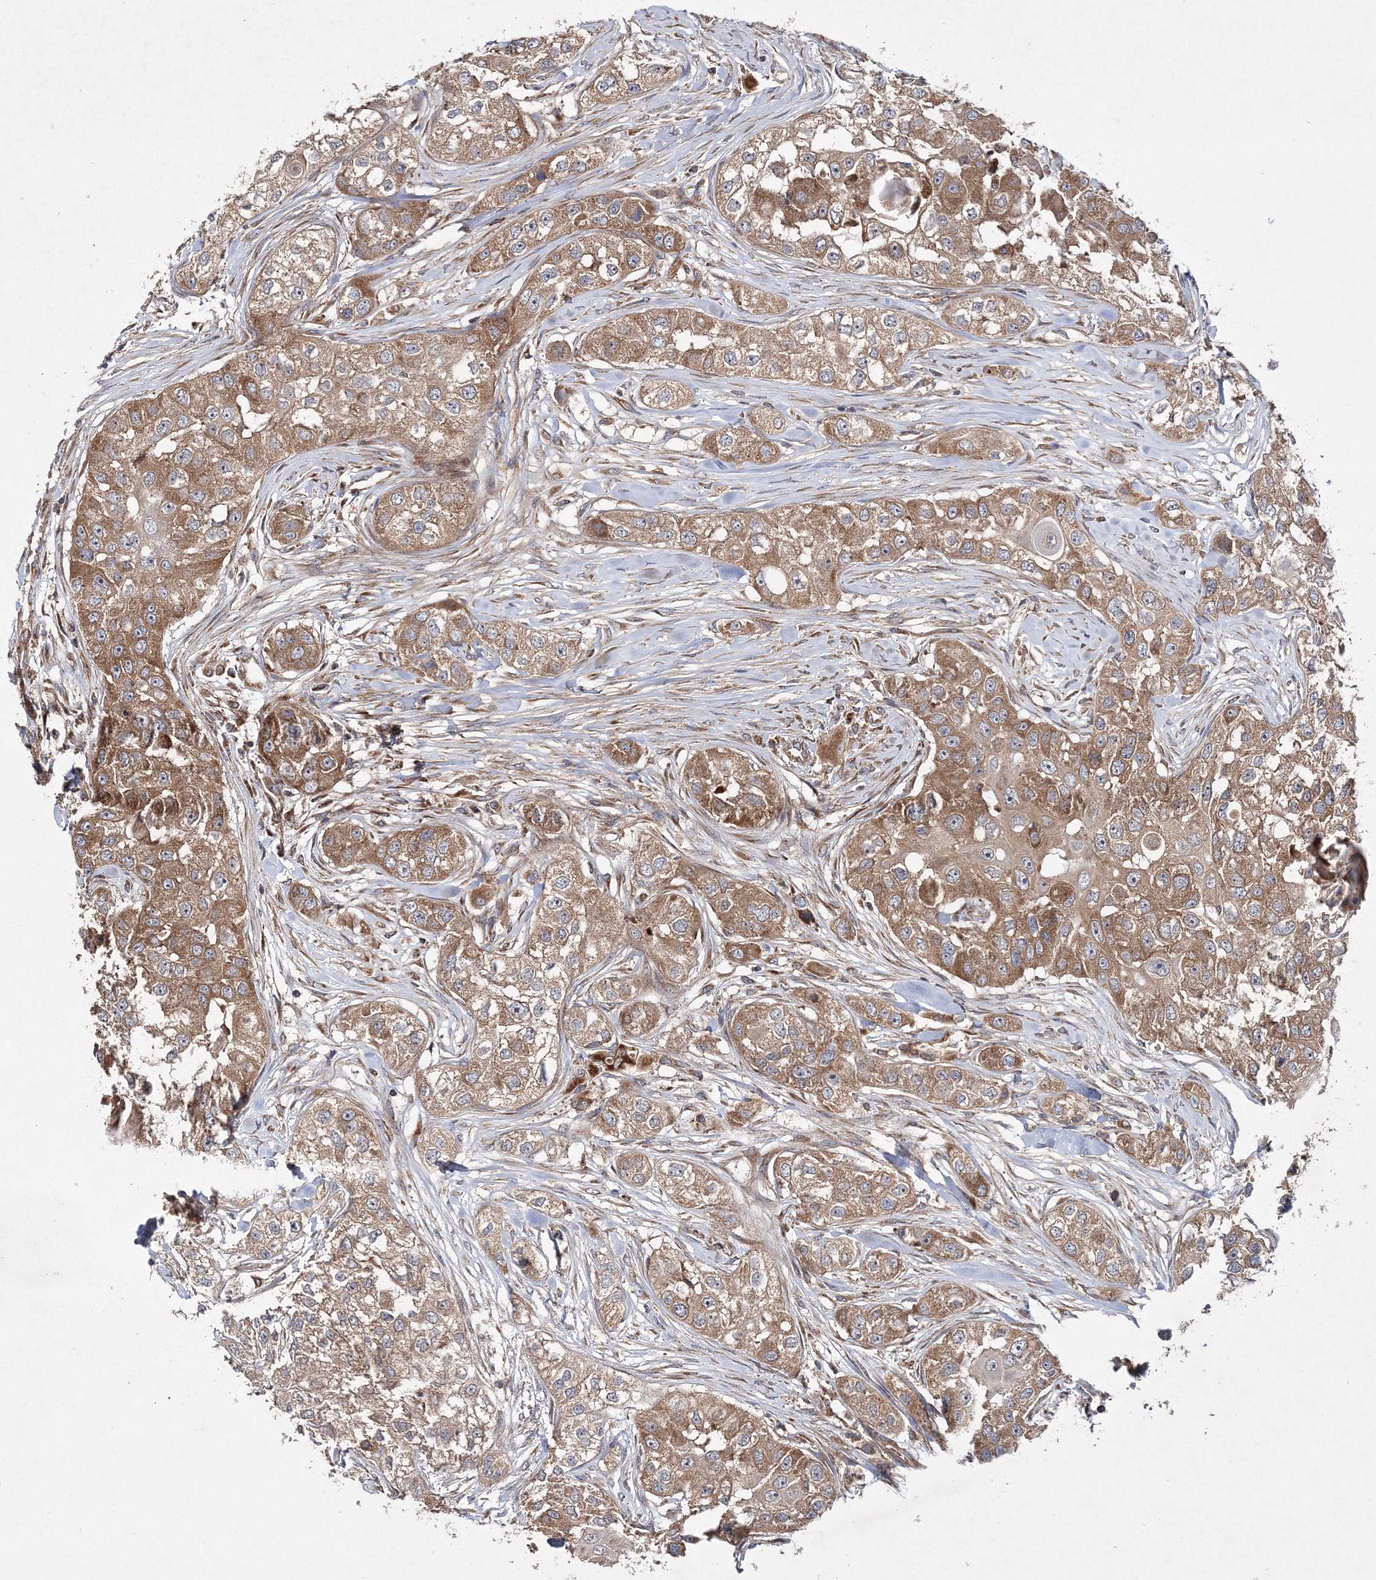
{"staining": {"intensity": "moderate", "quantity": ">75%", "location": "cytoplasmic/membranous"}, "tissue": "head and neck cancer", "cell_type": "Tumor cells", "image_type": "cancer", "snomed": [{"axis": "morphology", "description": "Normal tissue, NOS"}, {"axis": "morphology", "description": "Squamous cell carcinoma, NOS"}, {"axis": "topography", "description": "Skeletal muscle"}, {"axis": "topography", "description": "Head-Neck"}], "caption": "This image demonstrates head and neck cancer stained with IHC to label a protein in brown. The cytoplasmic/membranous of tumor cells show moderate positivity for the protein. Nuclei are counter-stained blue.", "gene": "DNAJC13", "patient": {"sex": "male", "age": 51}}